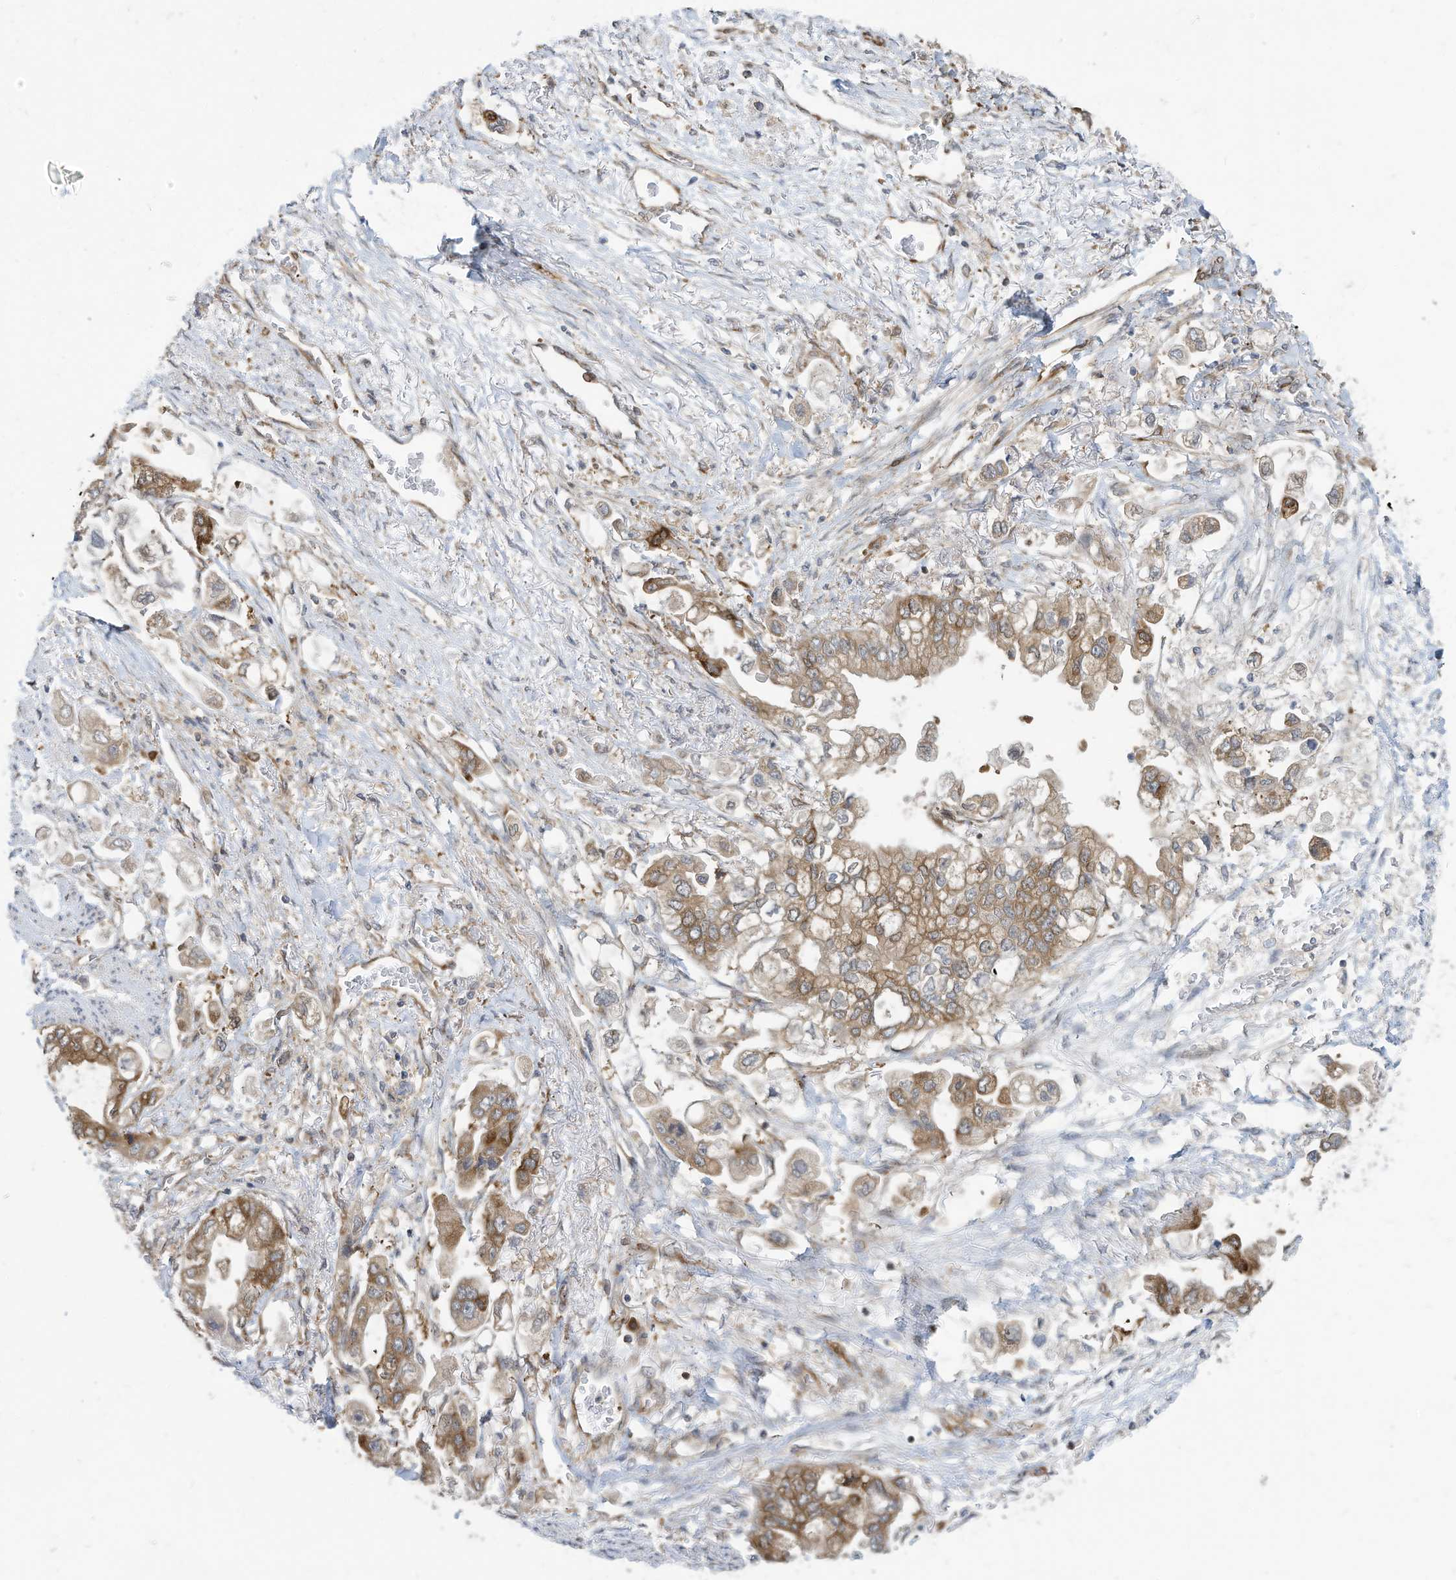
{"staining": {"intensity": "moderate", "quantity": ">75%", "location": "cytoplasmic/membranous"}, "tissue": "stomach cancer", "cell_type": "Tumor cells", "image_type": "cancer", "snomed": [{"axis": "morphology", "description": "Adenocarcinoma, NOS"}, {"axis": "topography", "description": "Stomach"}], "caption": "The micrograph demonstrates a brown stain indicating the presence of a protein in the cytoplasmic/membranous of tumor cells in adenocarcinoma (stomach).", "gene": "USE1", "patient": {"sex": "male", "age": 62}}